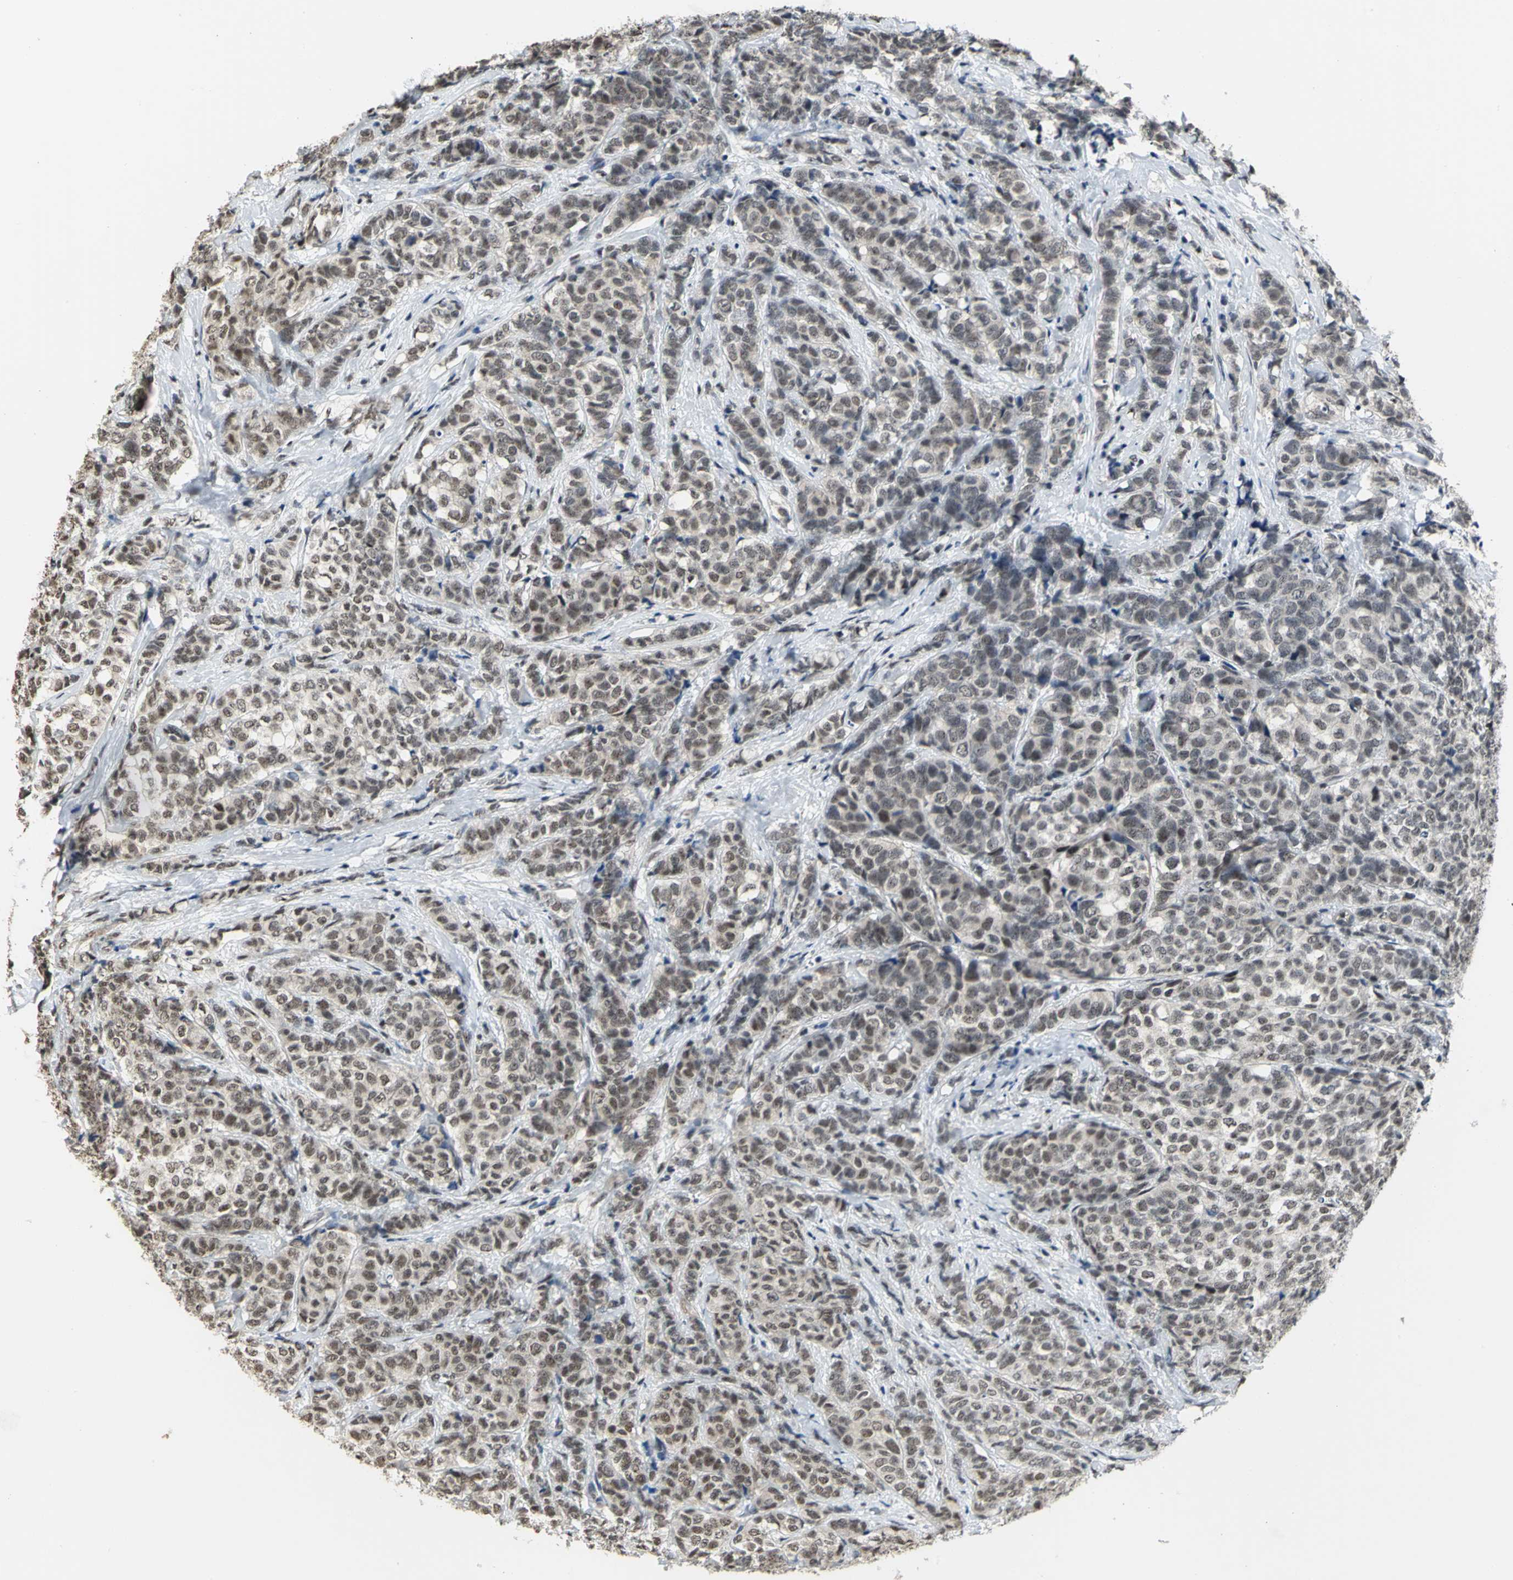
{"staining": {"intensity": "strong", "quantity": ">75%", "location": "nuclear"}, "tissue": "breast cancer", "cell_type": "Tumor cells", "image_type": "cancer", "snomed": [{"axis": "morphology", "description": "Lobular carcinoma"}, {"axis": "topography", "description": "Breast"}], "caption": "Immunohistochemical staining of human lobular carcinoma (breast) displays strong nuclear protein expression in about >75% of tumor cells.", "gene": "CCDC88C", "patient": {"sex": "female", "age": 60}}